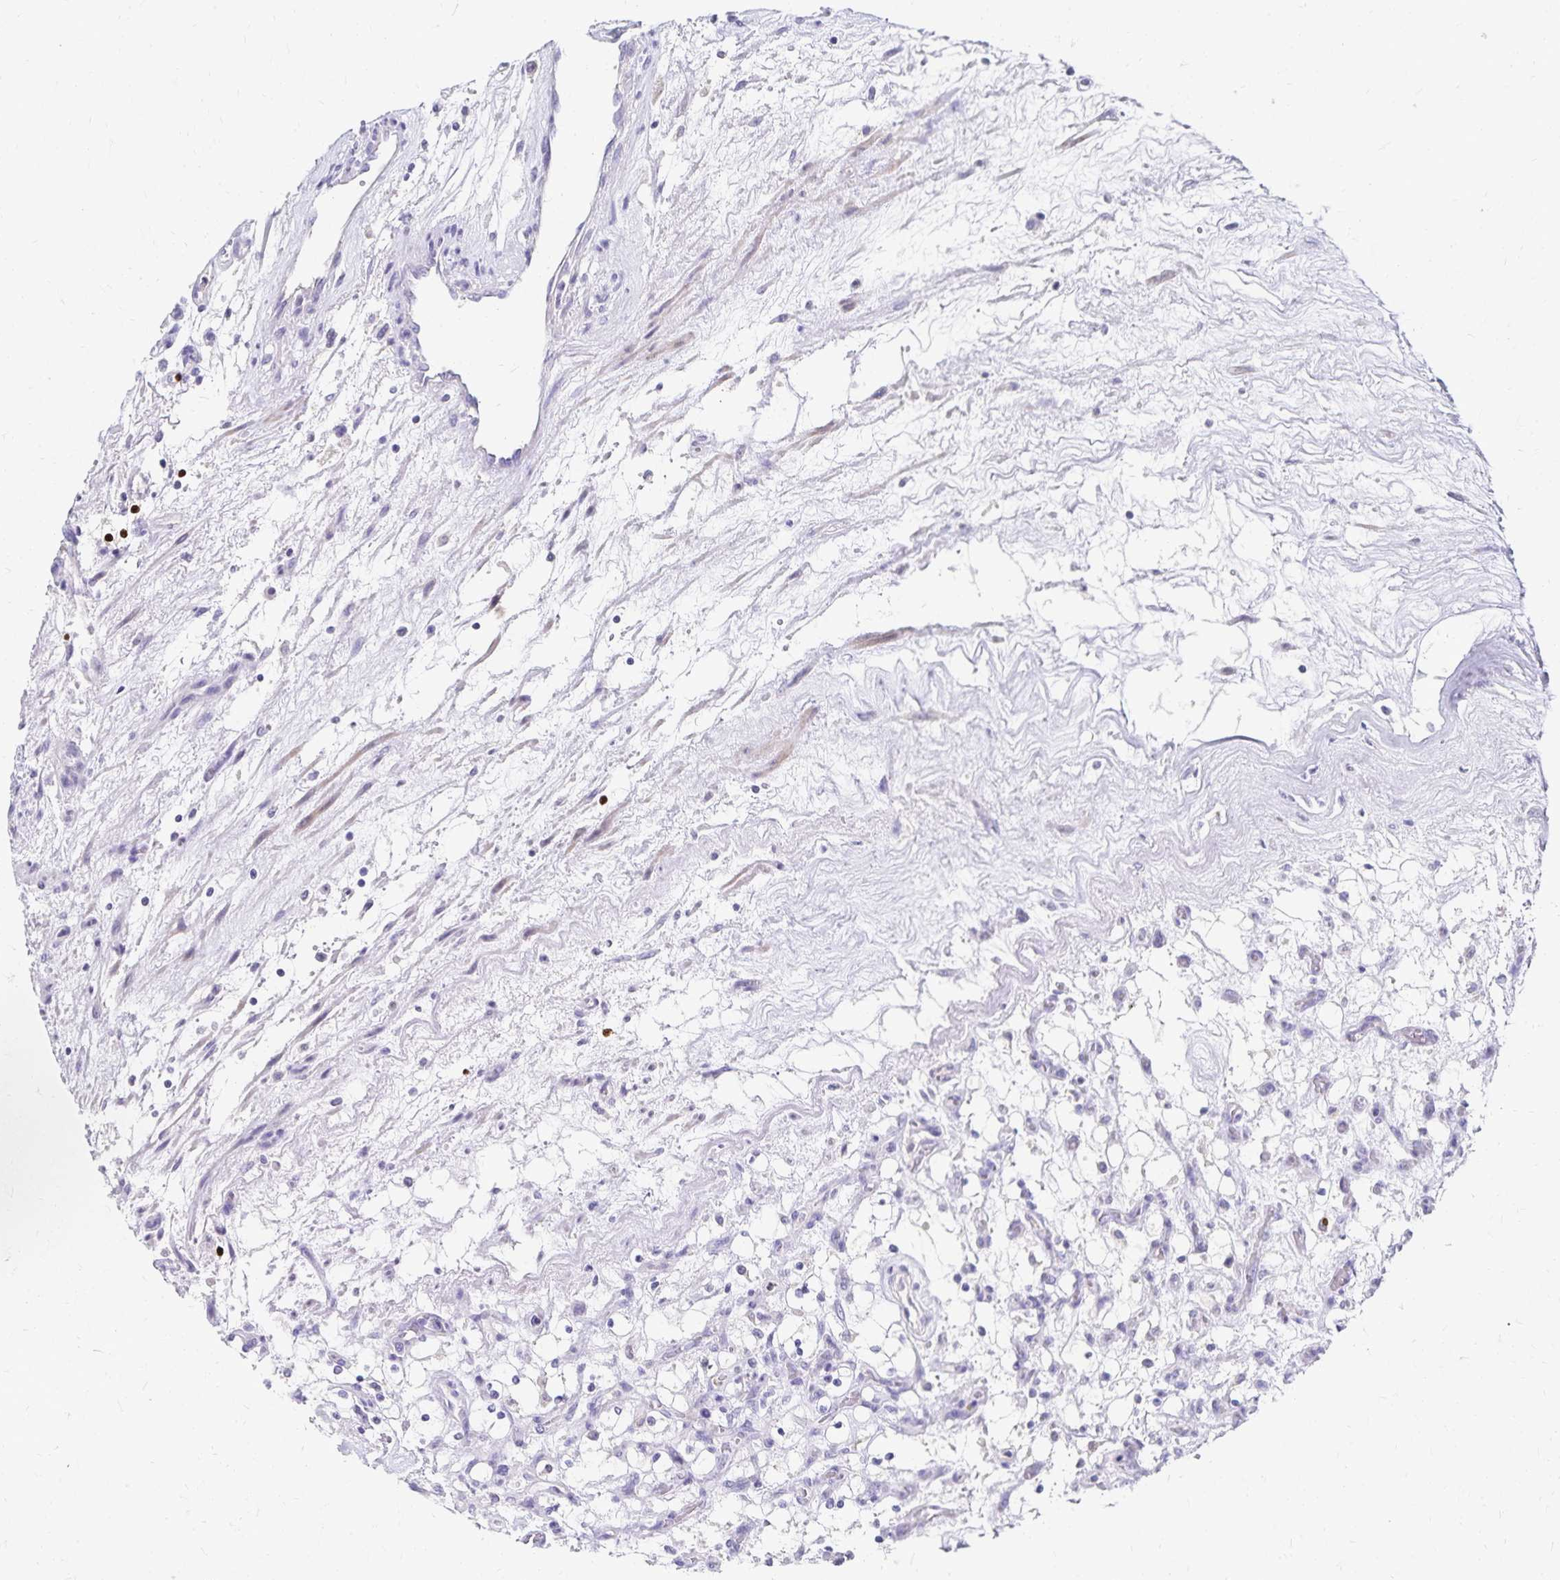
{"staining": {"intensity": "negative", "quantity": "none", "location": "none"}, "tissue": "renal cancer", "cell_type": "Tumor cells", "image_type": "cancer", "snomed": [{"axis": "morphology", "description": "Adenocarcinoma, NOS"}, {"axis": "topography", "description": "Kidney"}], "caption": "The photomicrograph shows no staining of tumor cells in renal cancer (adenocarcinoma). (Immunohistochemistry (ihc), brightfield microscopy, high magnification).", "gene": "PAX5", "patient": {"sex": "female", "age": 69}}